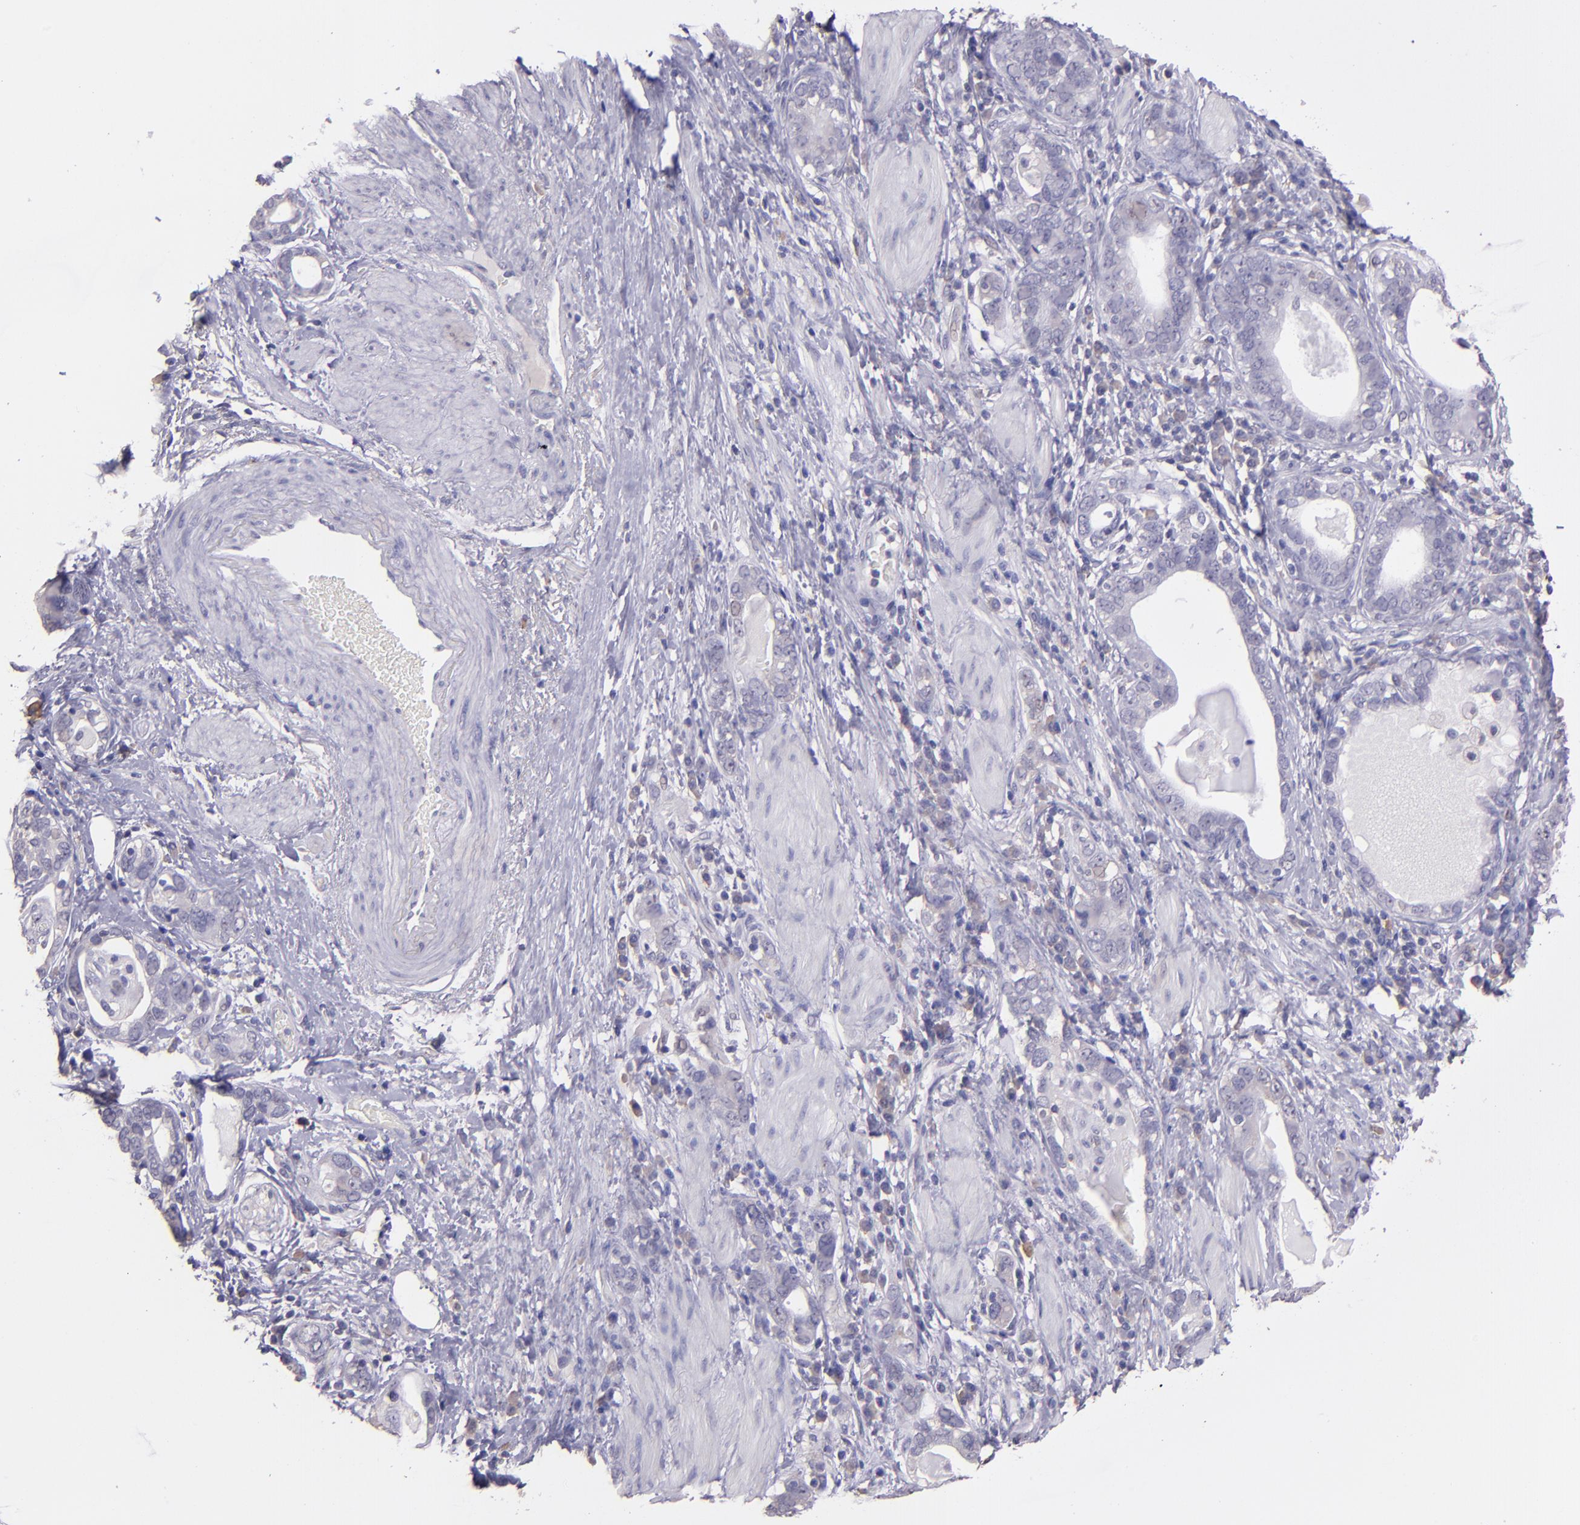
{"staining": {"intensity": "negative", "quantity": "none", "location": "none"}, "tissue": "stomach cancer", "cell_type": "Tumor cells", "image_type": "cancer", "snomed": [{"axis": "morphology", "description": "Adenocarcinoma, NOS"}, {"axis": "topography", "description": "Stomach, lower"}], "caption": "The immunohistochemistry histopathology image has no significant expression in tumor cells of stomach cancer (adenocarcinoma) tissue. The staining is performed using DAB (3,3'-diaminobenzidine) brown chromogen with nuclei counter-stained in using hematoxylin.", "gene": "PAPPA", "patient": {"sex": "female", "age": 93}}